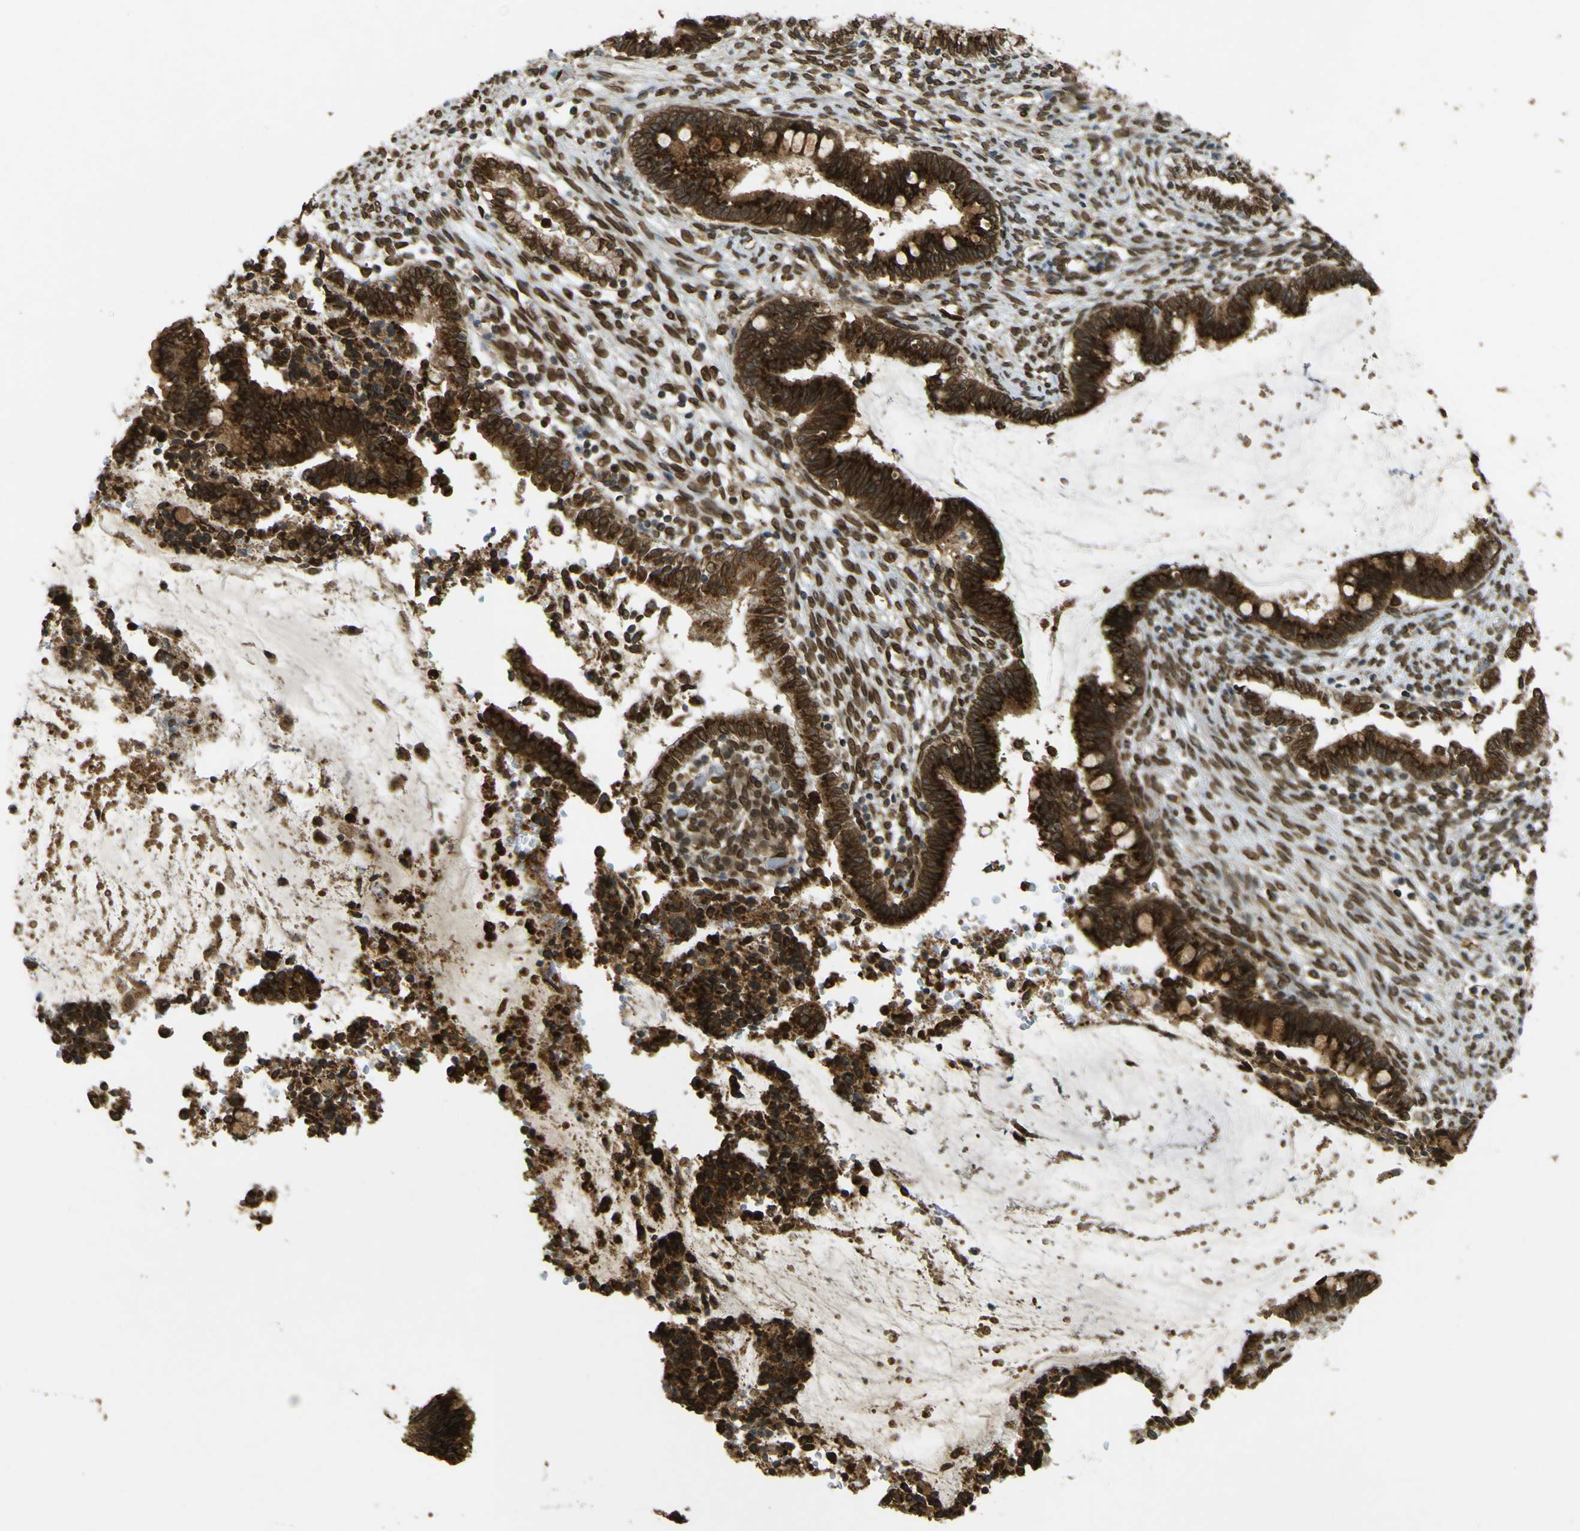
{"staining": {"intensity": "strong", "quantity": ">75%", "location": "cytoplasmic/membranous,nuclear"}, "tissue": "cervical cancer", "cell_type": "Tumor cells", "image_type": "cancer", "snomed": [{"axis": "morphology", "description": "Adenocarcinoma, NOS"}, {"axis": "topography", "description": "Cervix"}], "caption": "Adenocarcinoma (cervical) was stained to show a protein in brown. There is high levels of strong cytoplasmic/membranous and nuclear staining in about >75% of tumor cells. (Stains: DAB in brown, nuclei in blue, Microscopy: brightfield microscopy at high magnification).", "gene": "GALNT1", "patient": {"sex": "female", "age": 44}}